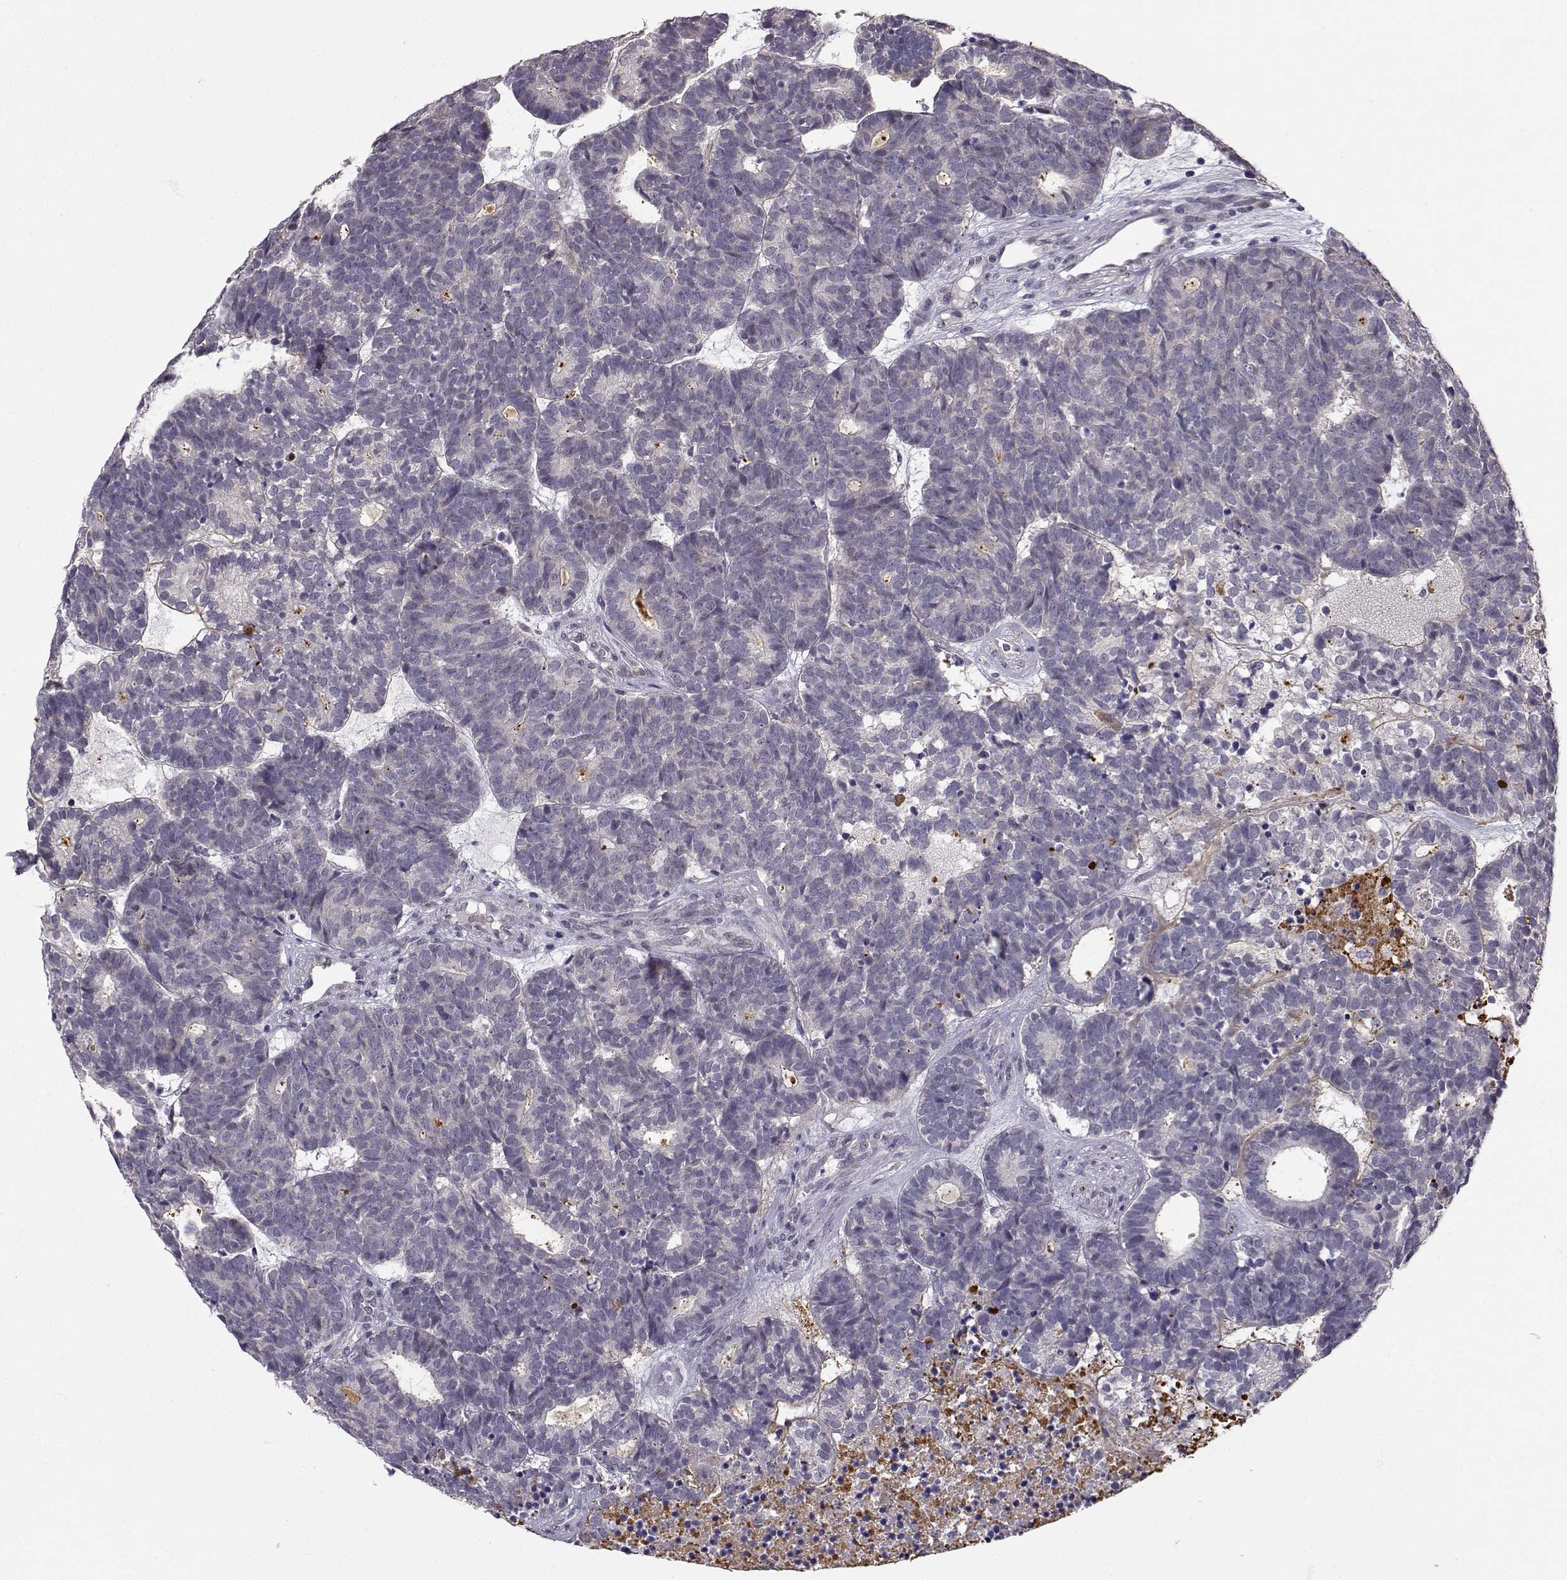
{"staining": {"intensity": "negative", "quantity": "none", "location": "none"}, "tissue": "head and neck cancer", "cell_type": "Tumor cells", "image_type": "cancer", "snomed": [{"axis": "morphology", "description": "Adenocarcinoma, NOS"}, {"axis": "topography", "description": "Head-Neck"}], "caption": "IHC of head and neck adenocarcinoma exhibits no expression in tumor cells. (DAB (3,3'-diaminobenzidine) immunohistochemistry, high magnification).", "gene": "SLC6A3", "patient": {"sex": "female", "age": 81}}